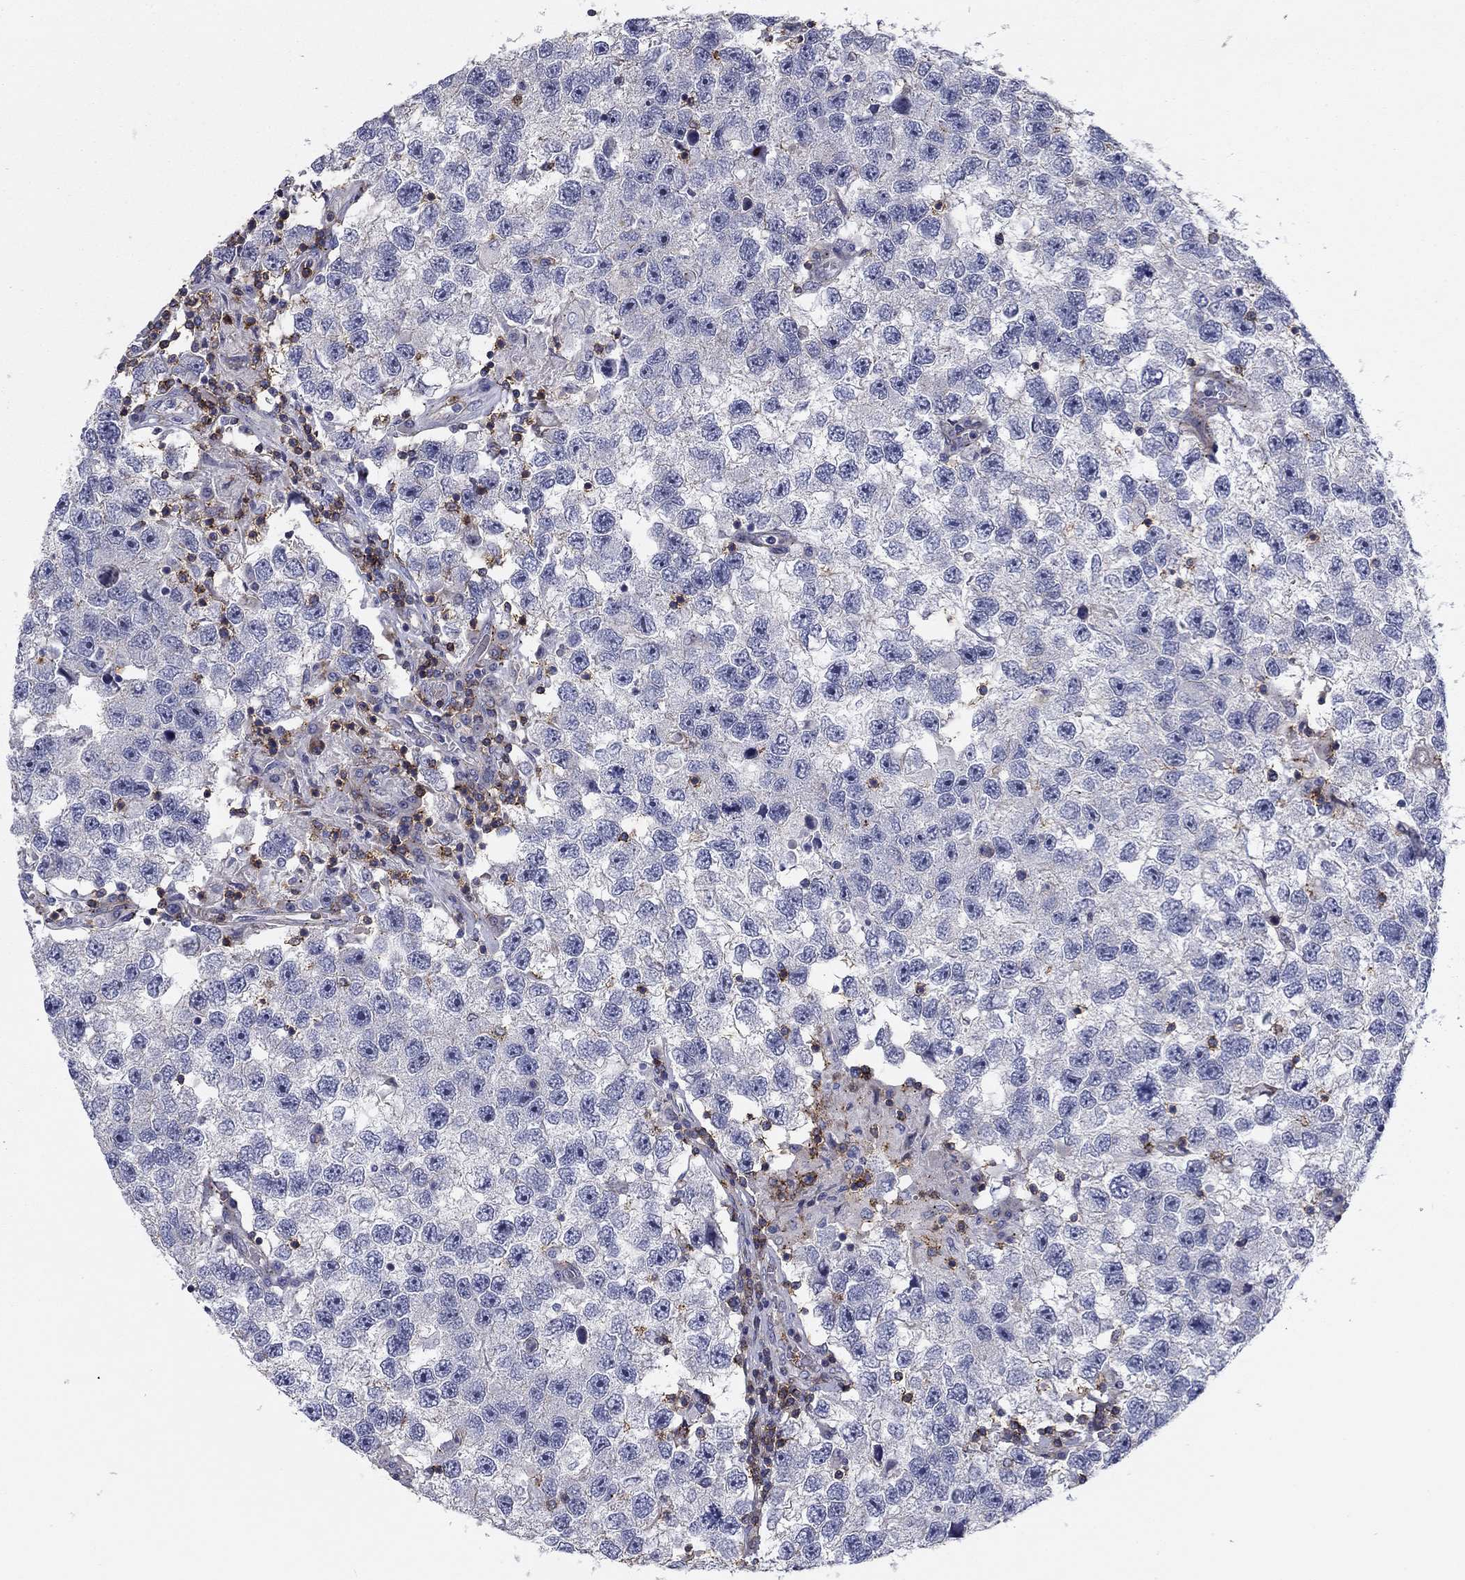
{"staining": {"intensity": "negative", "quantity": "none", "location": "none"}, "tissue": "testis cancer", "cell_type": "Tumor cells", "image_type": "cancer", "snomed": [{"axis": "morphology", "description": "Seminoma, NOS"}, {"axis": "topography", "description": "Testis"}], "caption": "Seminoma (testis) was stained to show a protein in brown. There is no significant staining in tumor cells.", "gene": "SIT1", "patient": {"sex": "male", "age": 26}}